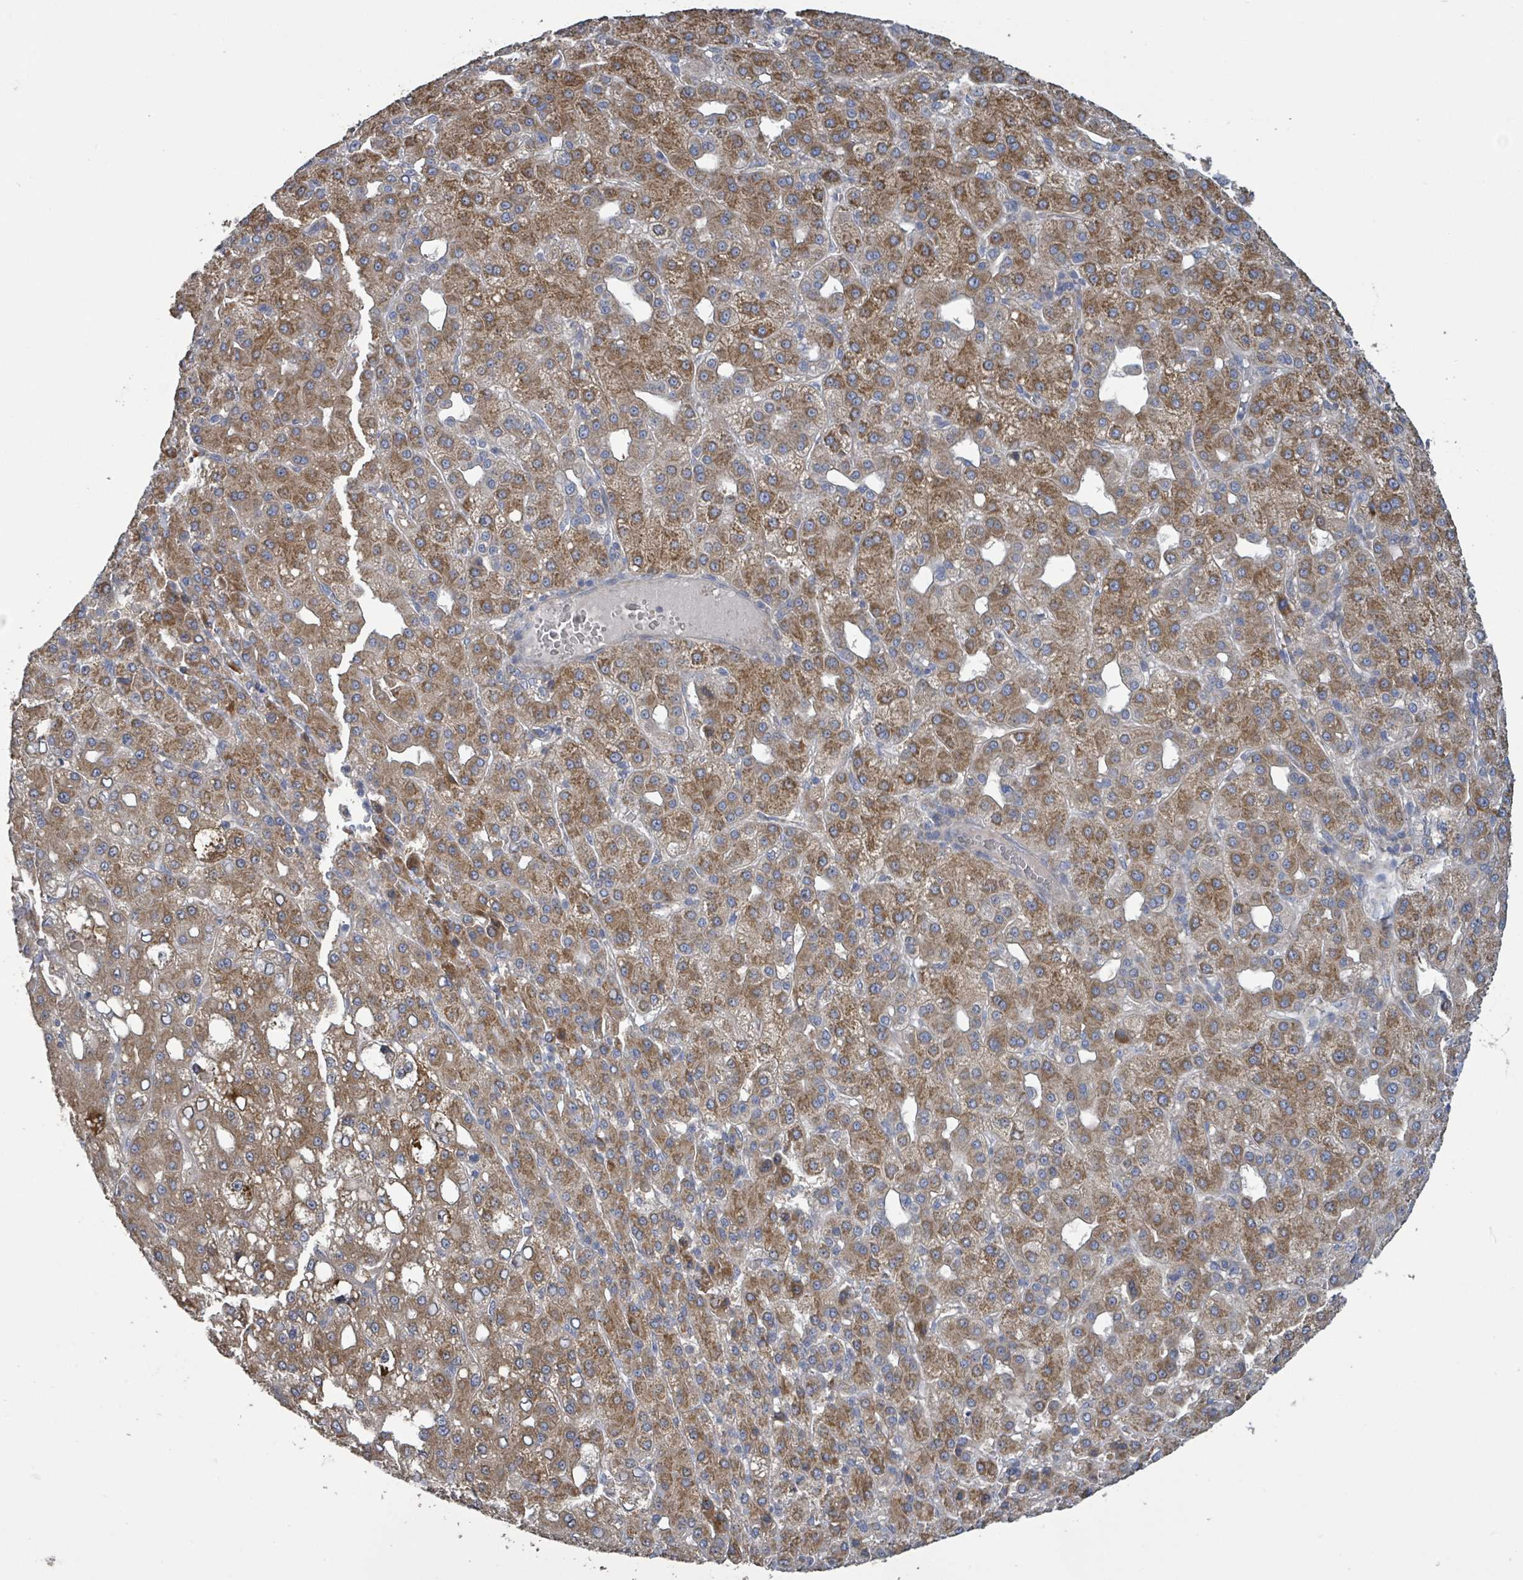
{"staining": {"intensity": "moderate", "quantity": ">75%", "location": "cytoplasmic/membranous"}, "tissue": "liver cancer", "cell_type": "Tumor cells", "image_type": "cancer", "snomed": [{"axis": "morphology", "description": "Carcinoma, Hepatocellular, NOS"}, {"axis": "topography", "description": "Liver"}], "caption": "About >75% of tumor cells in human liver cancer reveal moderate cytoplasmic/membranous protein staining as visualized by brown immunohistochemical staining.", "gene": "RPL32", "patient": {"sex": "male", "age": 65}}